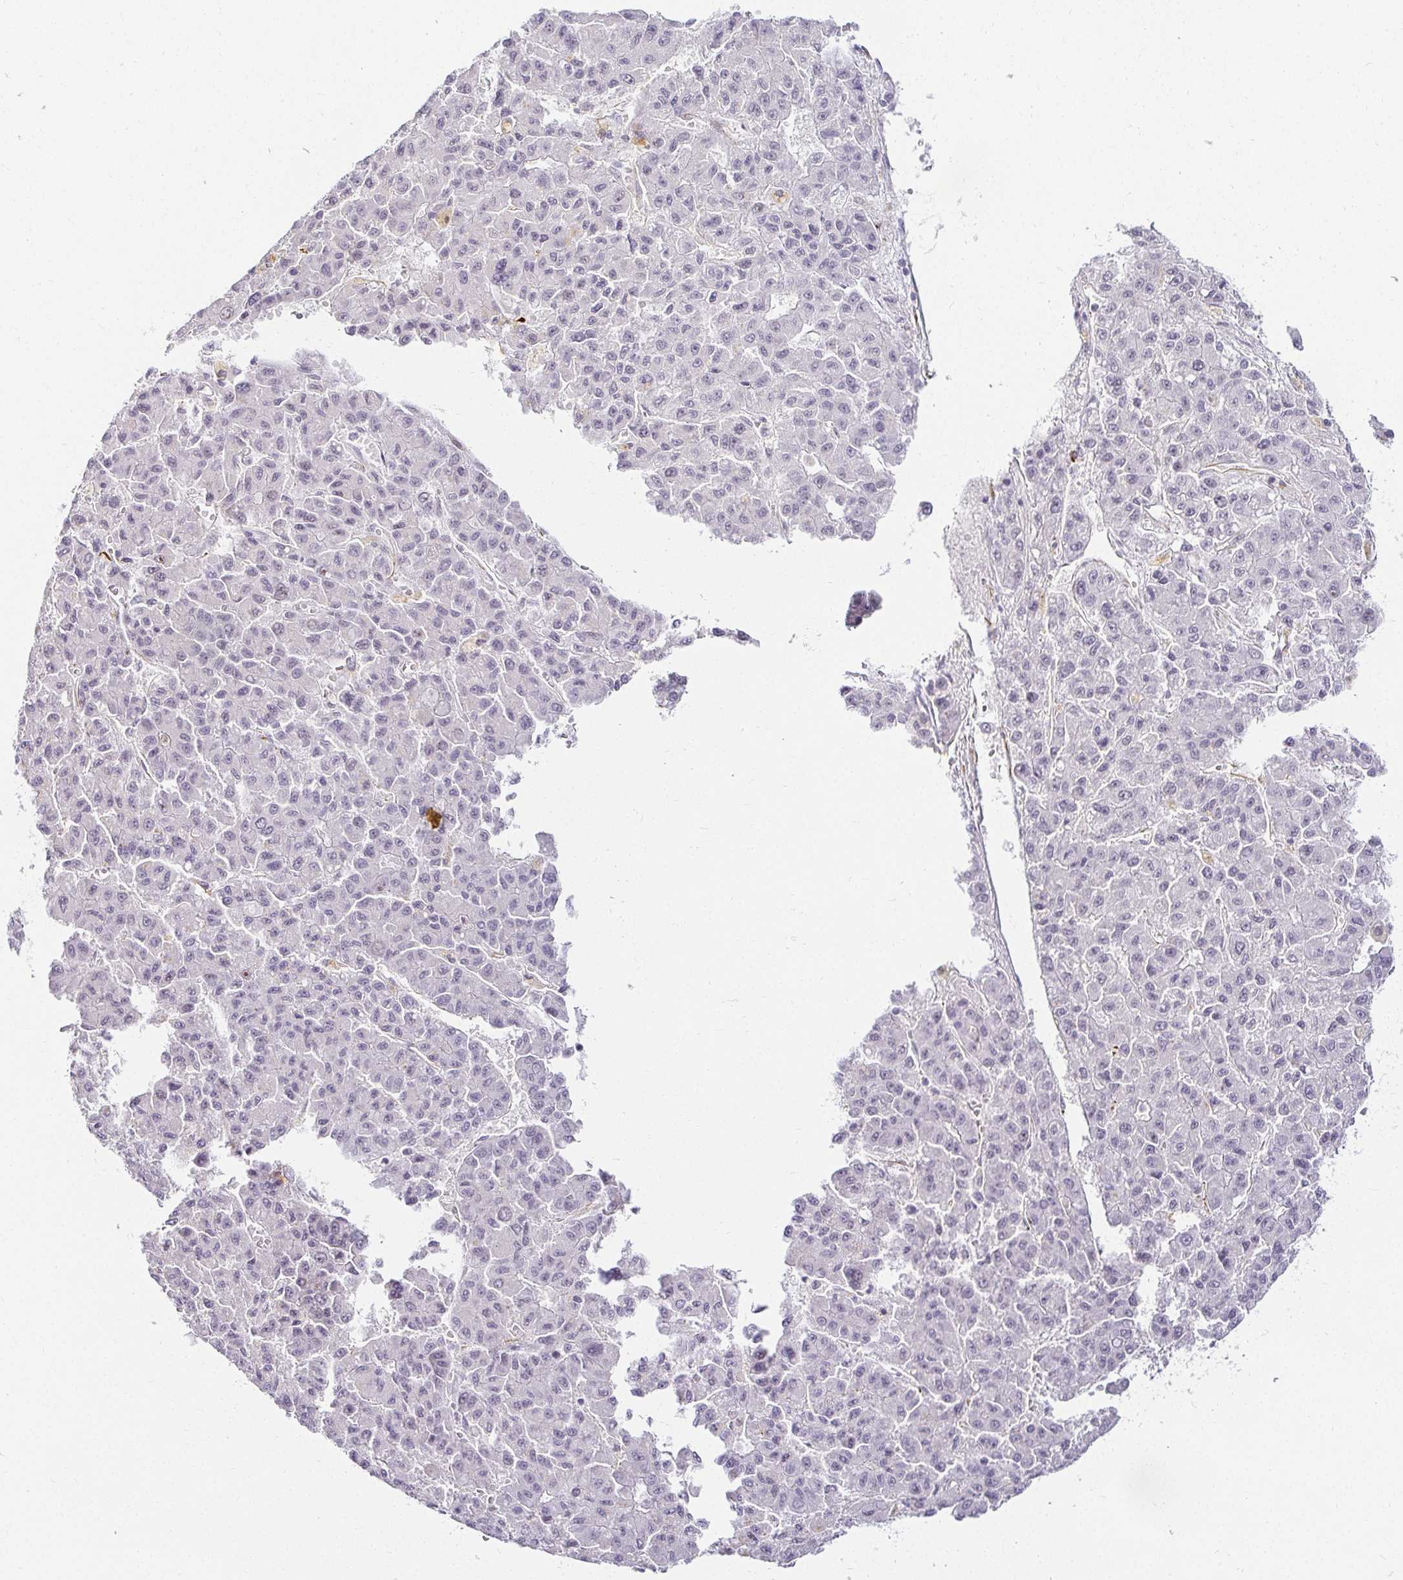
{"staining": {"intensity": "negative", "quantity": "none", "location": "none"}, "tissue": "liver cancer", "cell_type": "Tumor cells", "image_type": "cancer", "snomed": [{"axis": "morphology", "description": "Carcinoma, Hepatocellular, NOS"}, {"axis": "topography", "description": "Liver"}], "caption": "DAB (3,3'-diaminobenzidine) immunohistochemical staining of human liver cancer demonstrates no significant staining in tumor cells. The staining was performed using DAB (3,3'-diaminobenzidine) to visualize the protein expression in brown, while the nuclei were stained in blue with hematoxylin (Magnification: 20x).", "gene": "ACAN", "patient": {"sex": "male", "age": 70}}